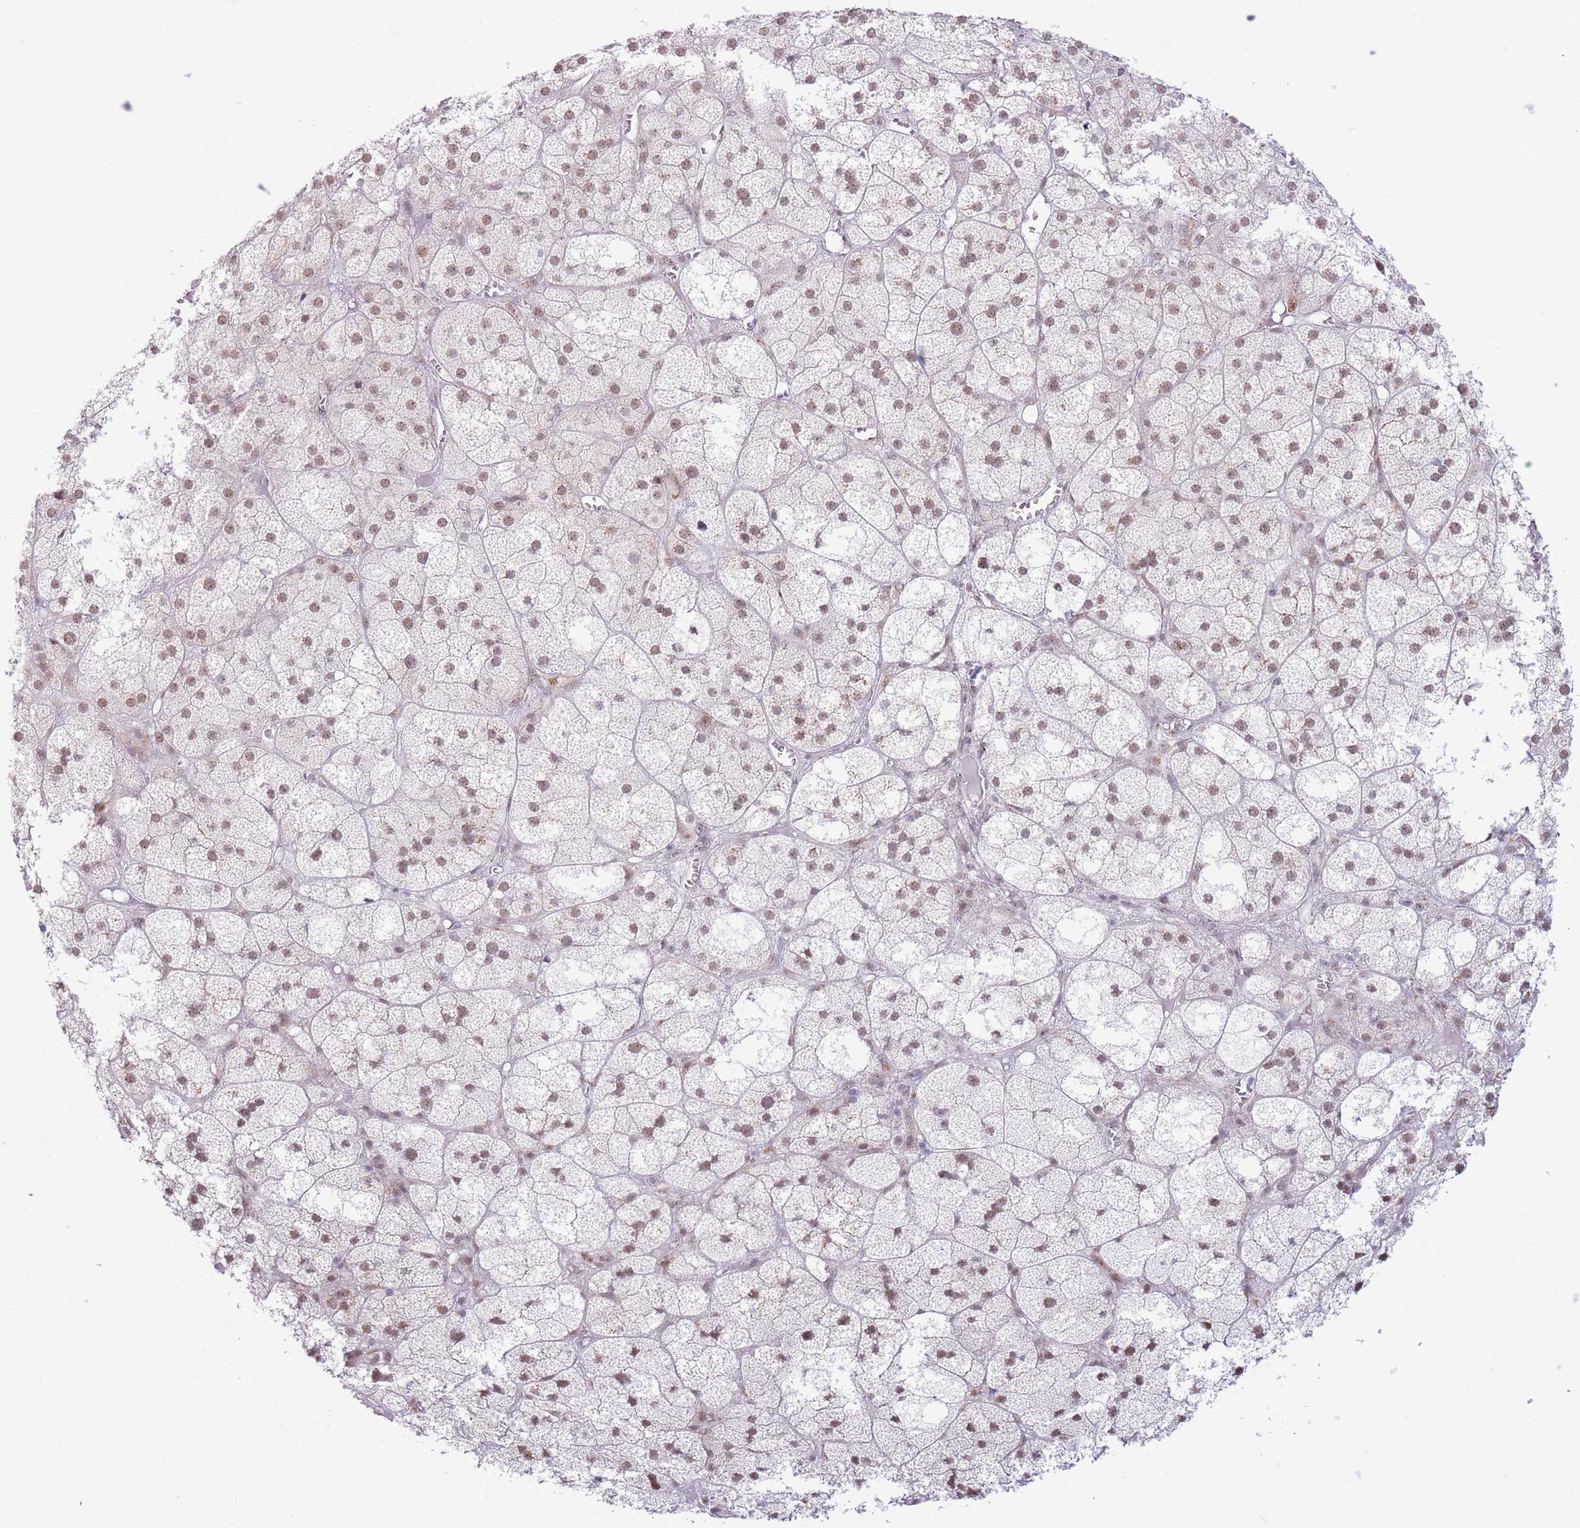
{"staining": {"intensity": "moderate", "quantity": "25%-75%", "location": "cytoplasmic/membranous,nuclear"}, "tissue": "adrenal gland", "cell_type": "Glandular cells", "image_type": "normal", "snomed": [{"axis": "morphology", "description": "Normal tissue, NOS"}, {"axis": "topography", "description": "Adrenal gland"}], "caption": "Immunohistochemical staining of benign adrenal gland demonstrates medium levels of moderate cytoplasmic/membranous,nuclear staining in approximately 25%-75% of glandular cells. The staining was performed using DAB (3,3'-diaminobenzidine), with brown indicating positive protein expression. Nuclei are stained blue with hematoxylin.", "gene": "INO80C", "patient": {"sex": "female", "age": 61}}